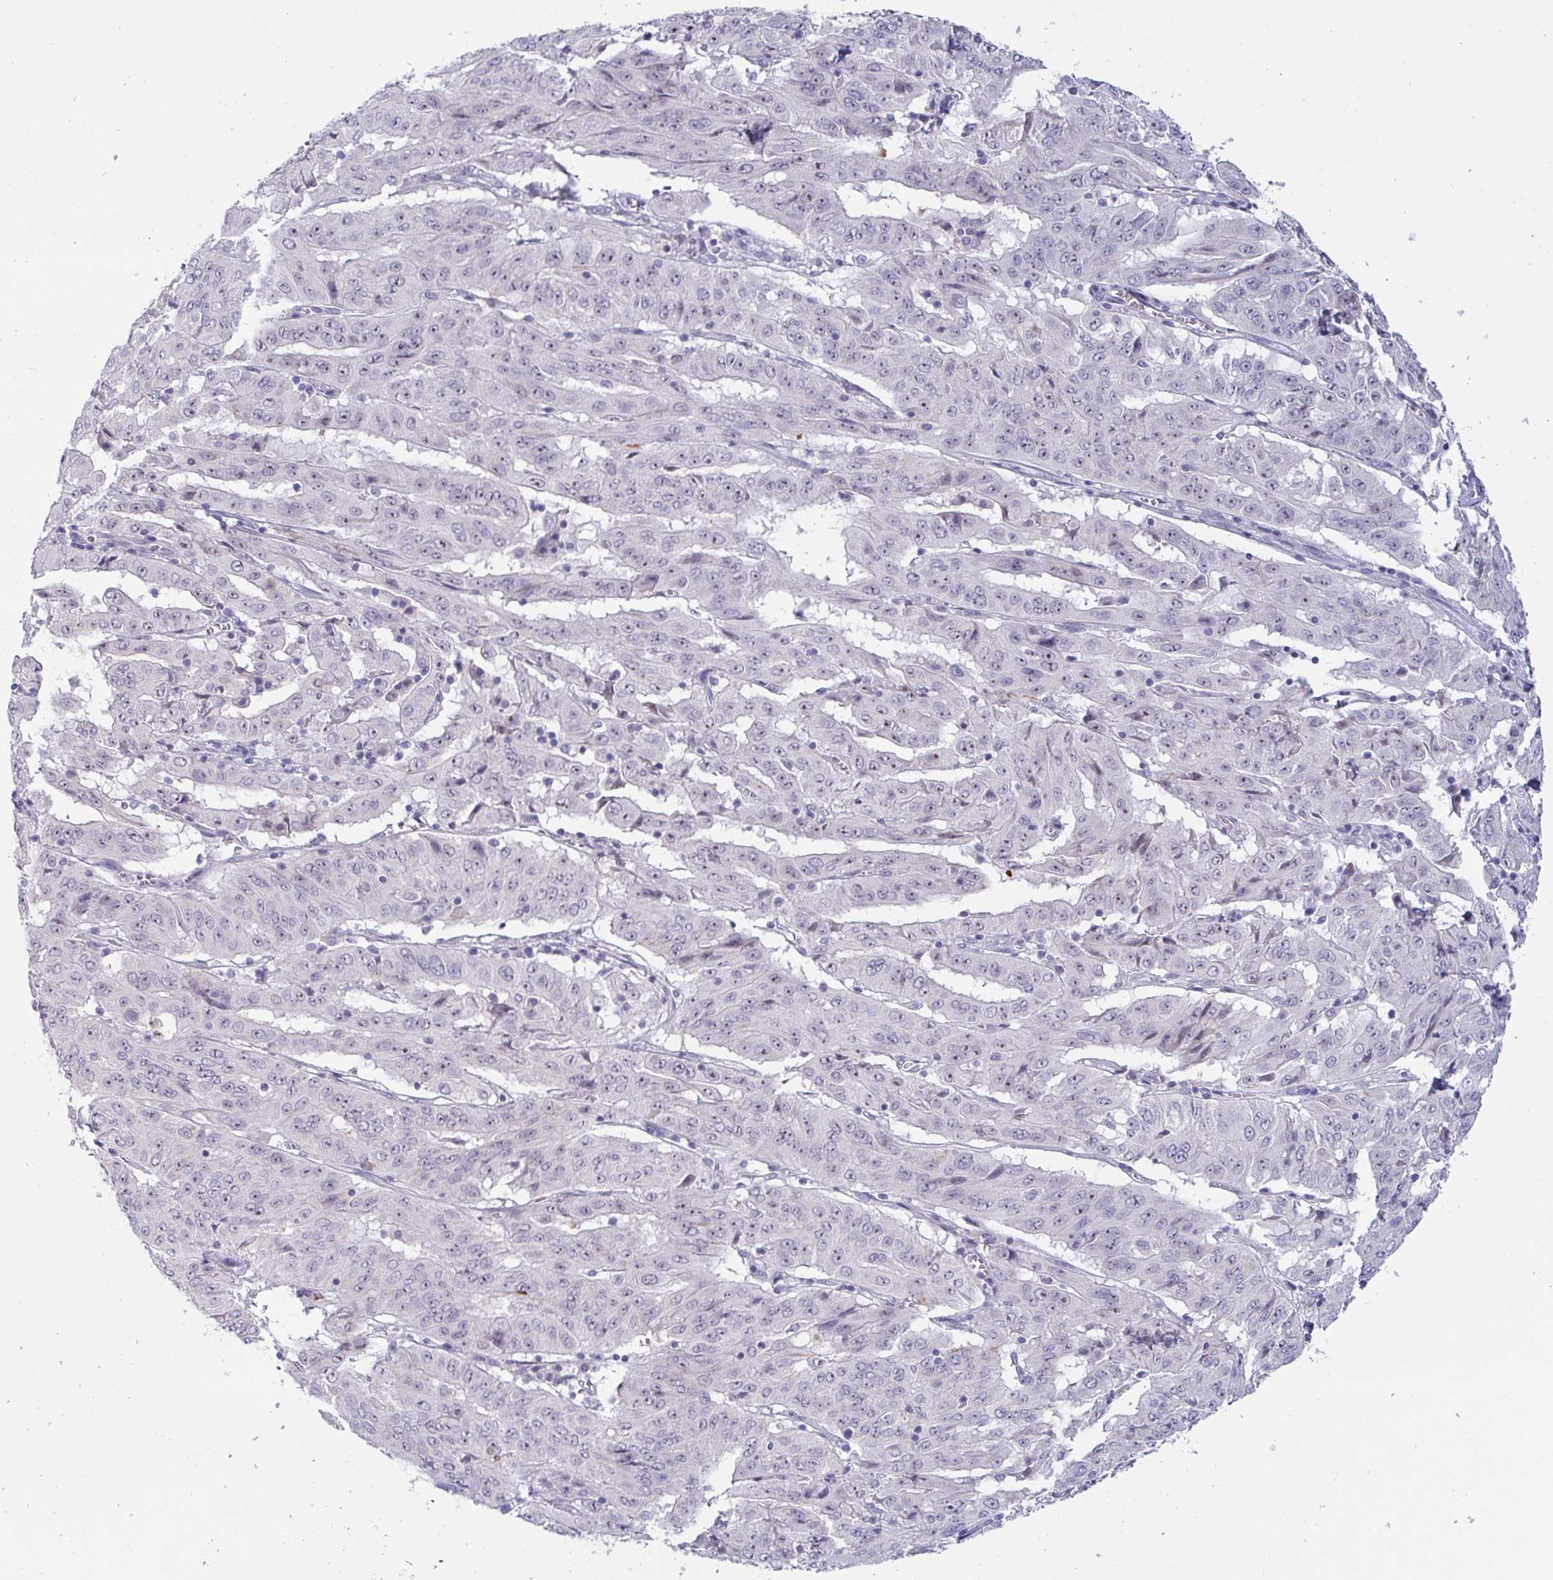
{"staining": {"intensity": "moderate", "quantity": ">75%", "location": "nuclear"}, "tissue": "pancreatic cancer", "cell_type": "Tumor cells", "image_type": "cancer", "snomed": [{"axis": "morphology", "description": "Adenocarcinoma, NOS"}, {"axis": "topography", "description": "Pancreas"}], "caption": "Immunohistochemistry (IHC) (DAB) staining of pancreatic cancer (adenocarcinoma) displays moderate nuclear protein positivity in about >75% of tumor cells. (IHC, brightfield microscopy, high magnification).", "gene": "MYC", "patient": {"sex": "male", "age": 63}}